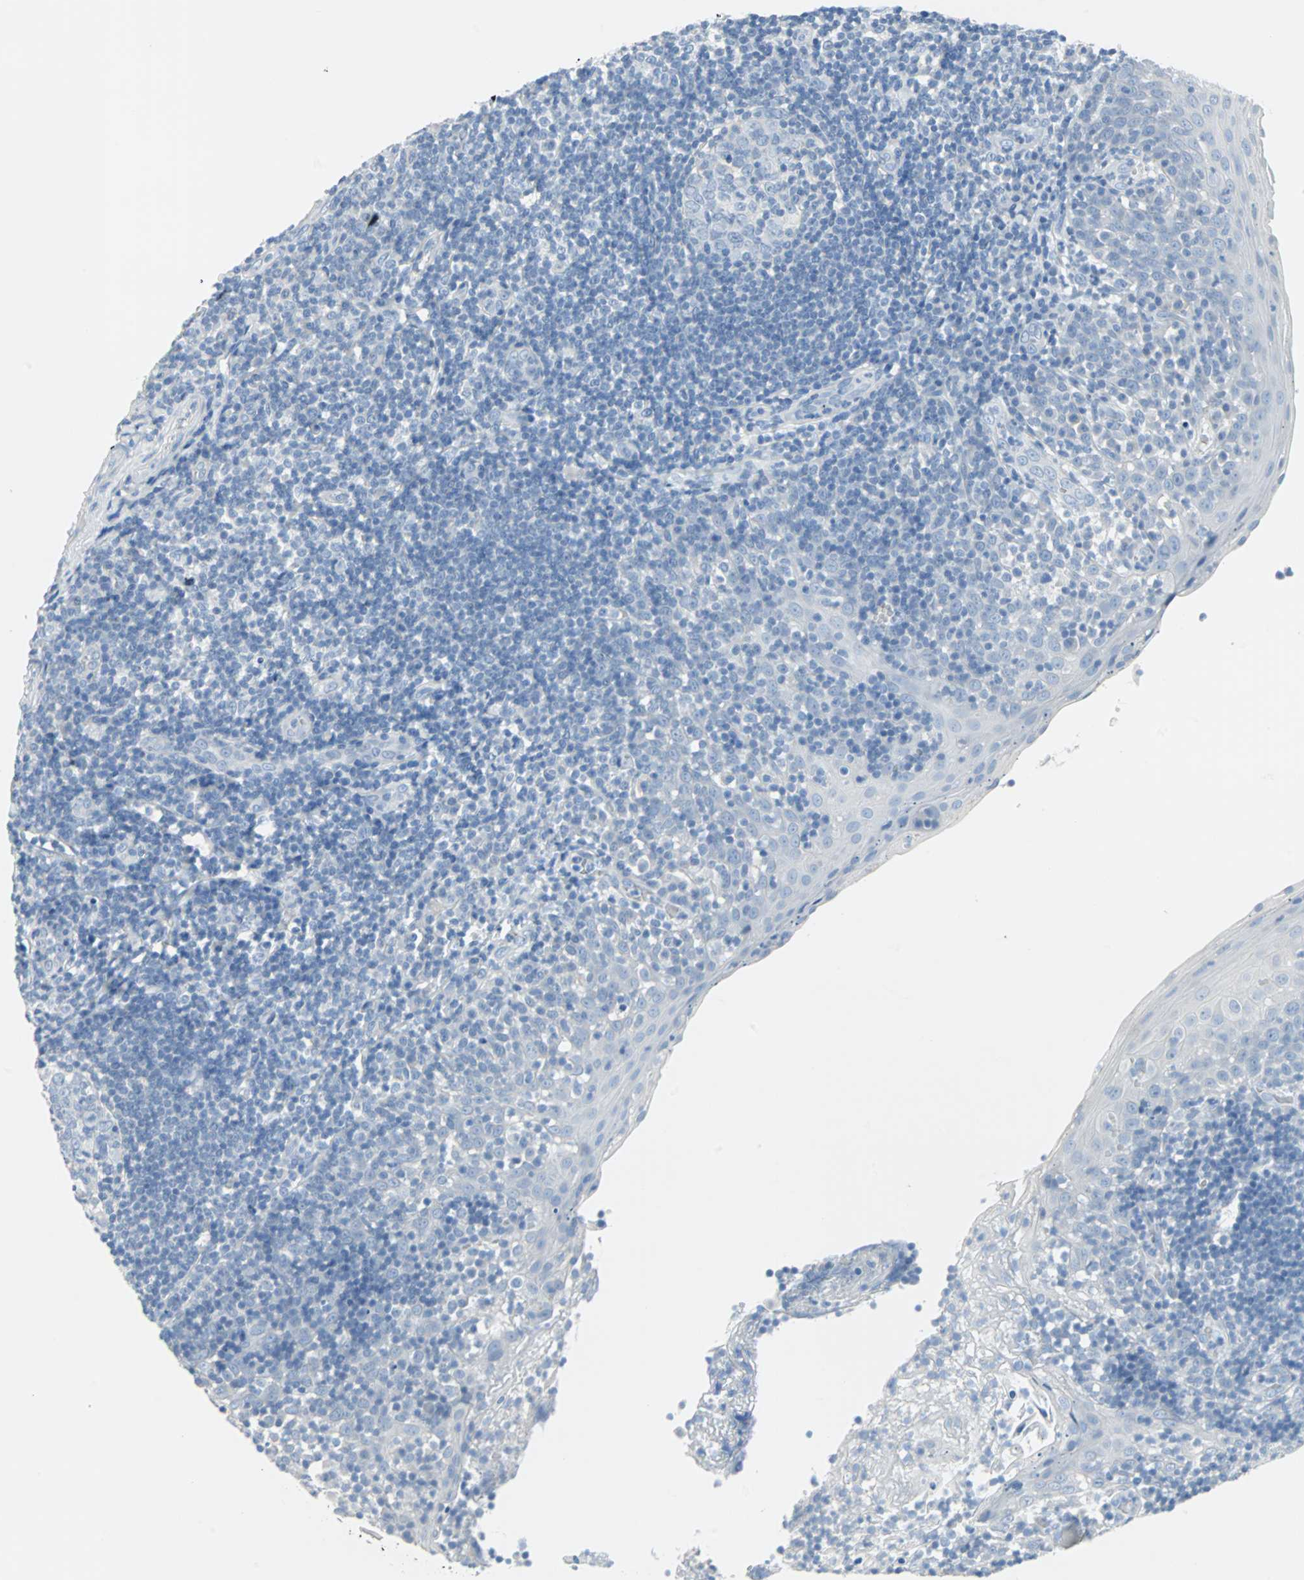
{"staining": {"intensity": "negative", "quantity": "none", "location": "none"}, "tissue": "tonsil", "cell_type": "Germinal center cells", "image_type": "normal", "snomed": [{"axis": "morphology", "description": "Normal tissue, NOS"}, {"axis": "topography", "description": "Tonsil"}], "caption": "Micrograph shows no protein expression in germinal center cells of unremarkable tonsil.", "gene": "STX1A", "patient": {"sex": "female", "age": 40}}